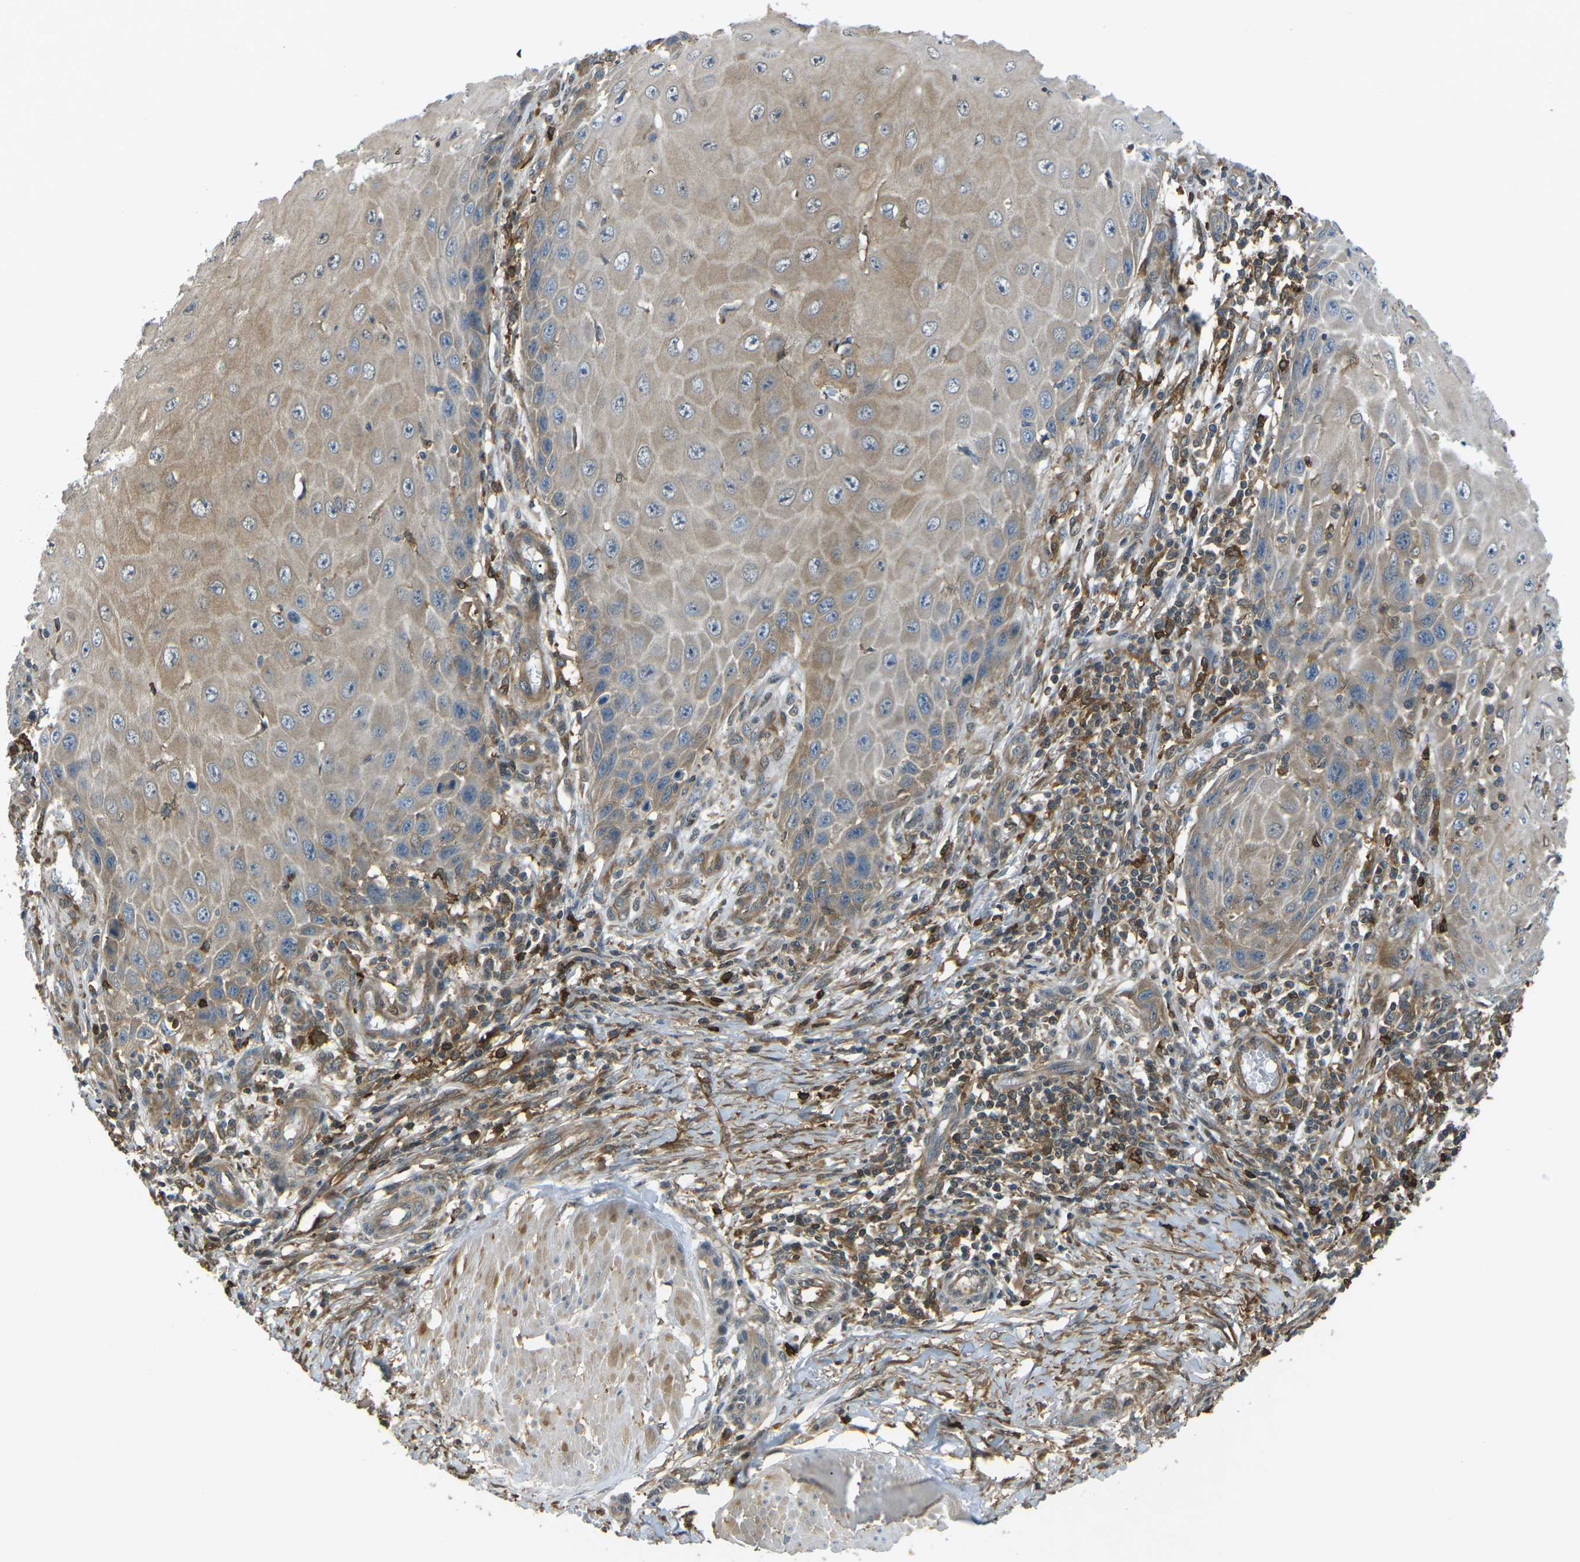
{"staining": {"intensity": "weak", "quantity": ">75%", "location": "cytoplasmic/membranous"}, "tissue": "skin cancer", "cell_type": "Tumor cells", "image_type": "cancer", "snomed": [{"axis": "morphology", "description": "Squamous cell carcinoma, NOS"}, {"axis": "topography", "description": "Skin"}], "caption": "Brown immunohistochemical staining in squamous cell carcinoma (skin) exhibits weak cytoplasmic/membranous expression in about >75% of tumor cells. The staining is performed using DAB brown chromogen to label protein expression. The nuclei are counter-stained blue using hematoxylin.", "gene": "PIEZO2", "patient": {"sex": "female", "age": 73}}